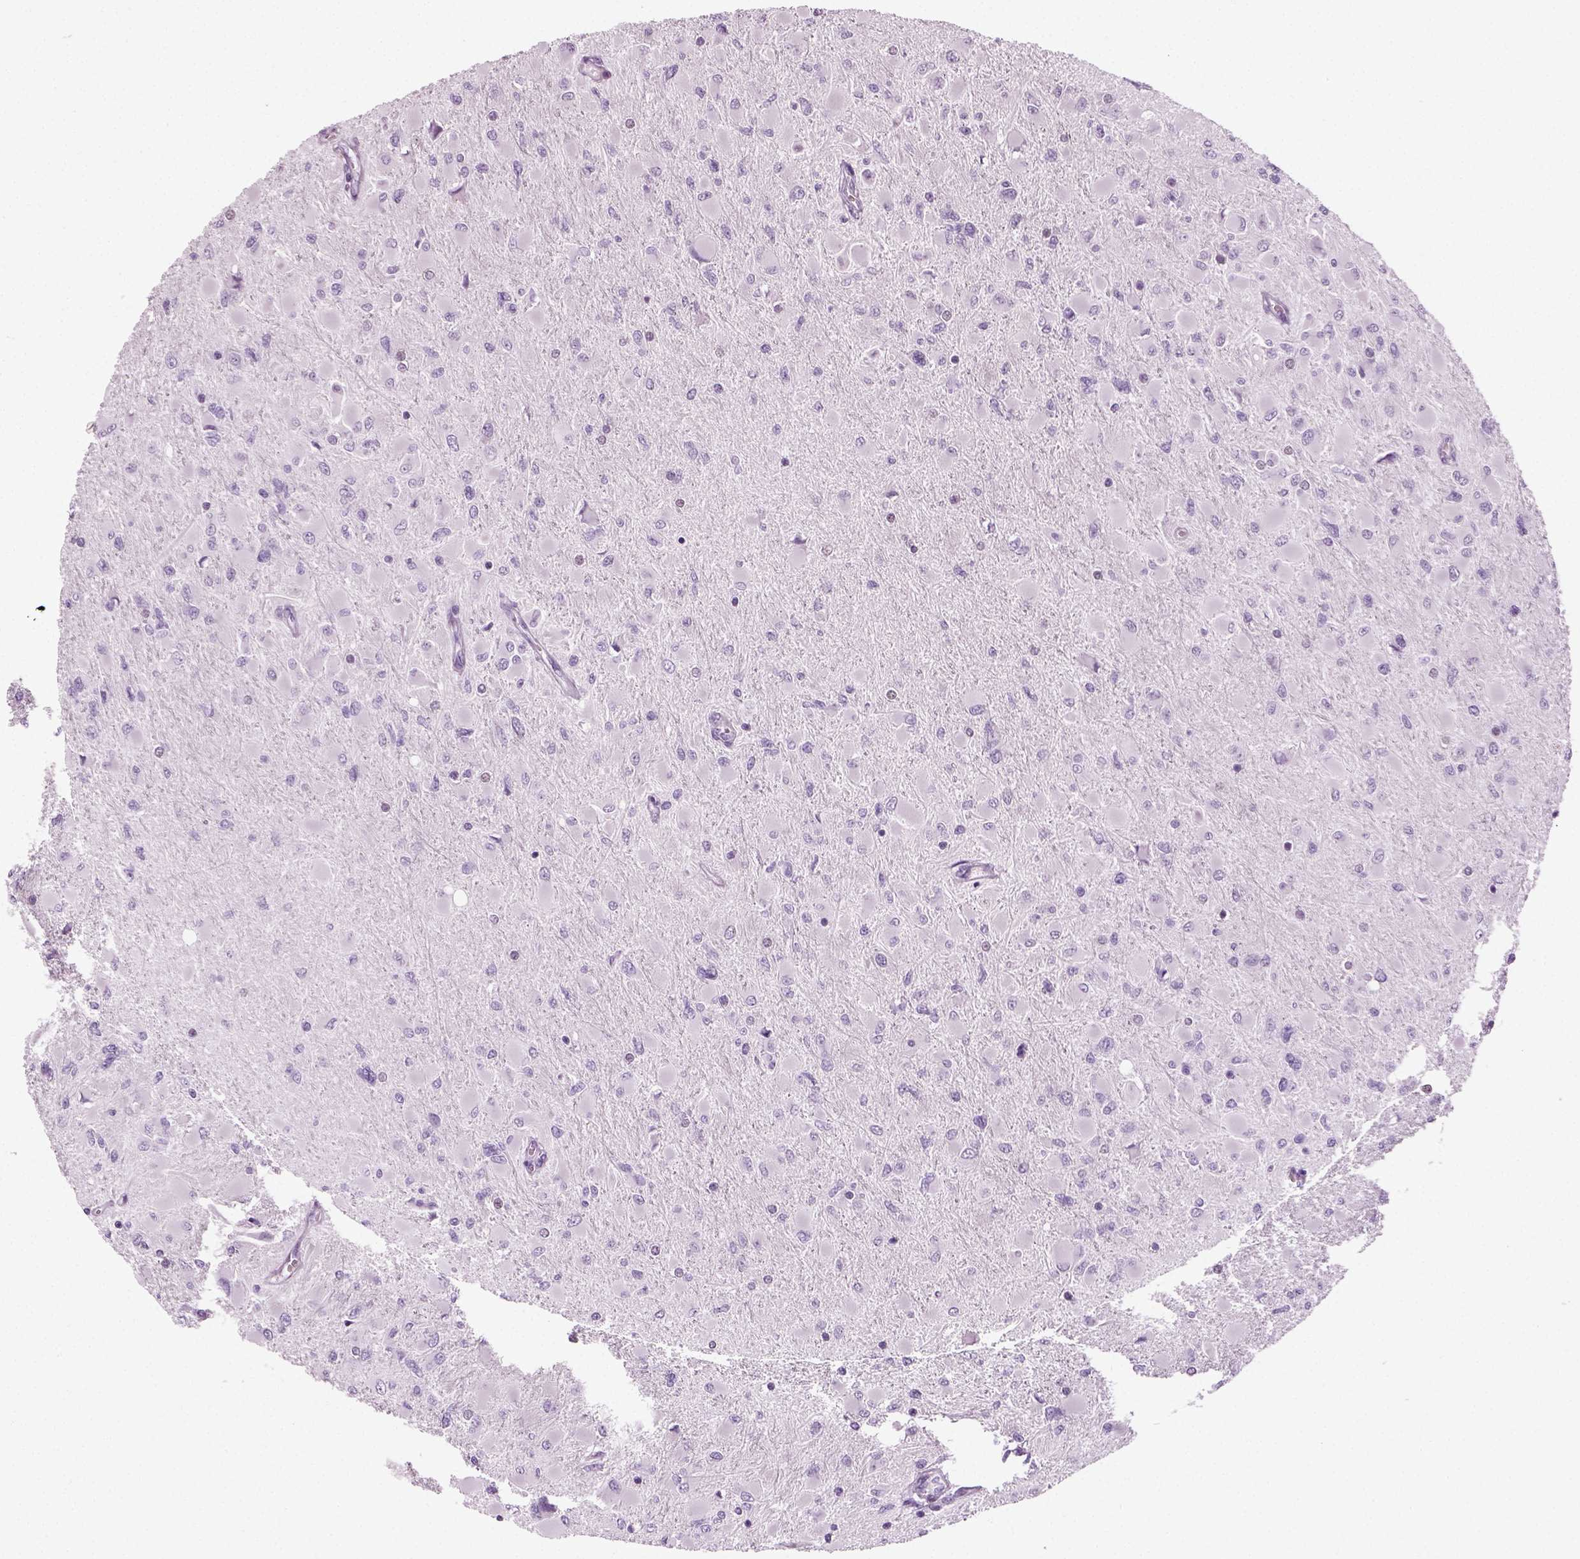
{"staining": {"intensity": "negative", "quantity": "none", "location": "none"}, "tissue": "glioma", "cell_type": "Tumor cells", "image_type": "cancer", "snomed": [{"axis": "morphology", "description": "Glioma, malignant, High grade"}, {"axis": "topography", "description": "Cerebral cortex"}], "caption": "Tumor cells show no significant protein staining in glioma.", "gene": "SPATA31E1", "patient": {"sex": "female", "age": 36}}